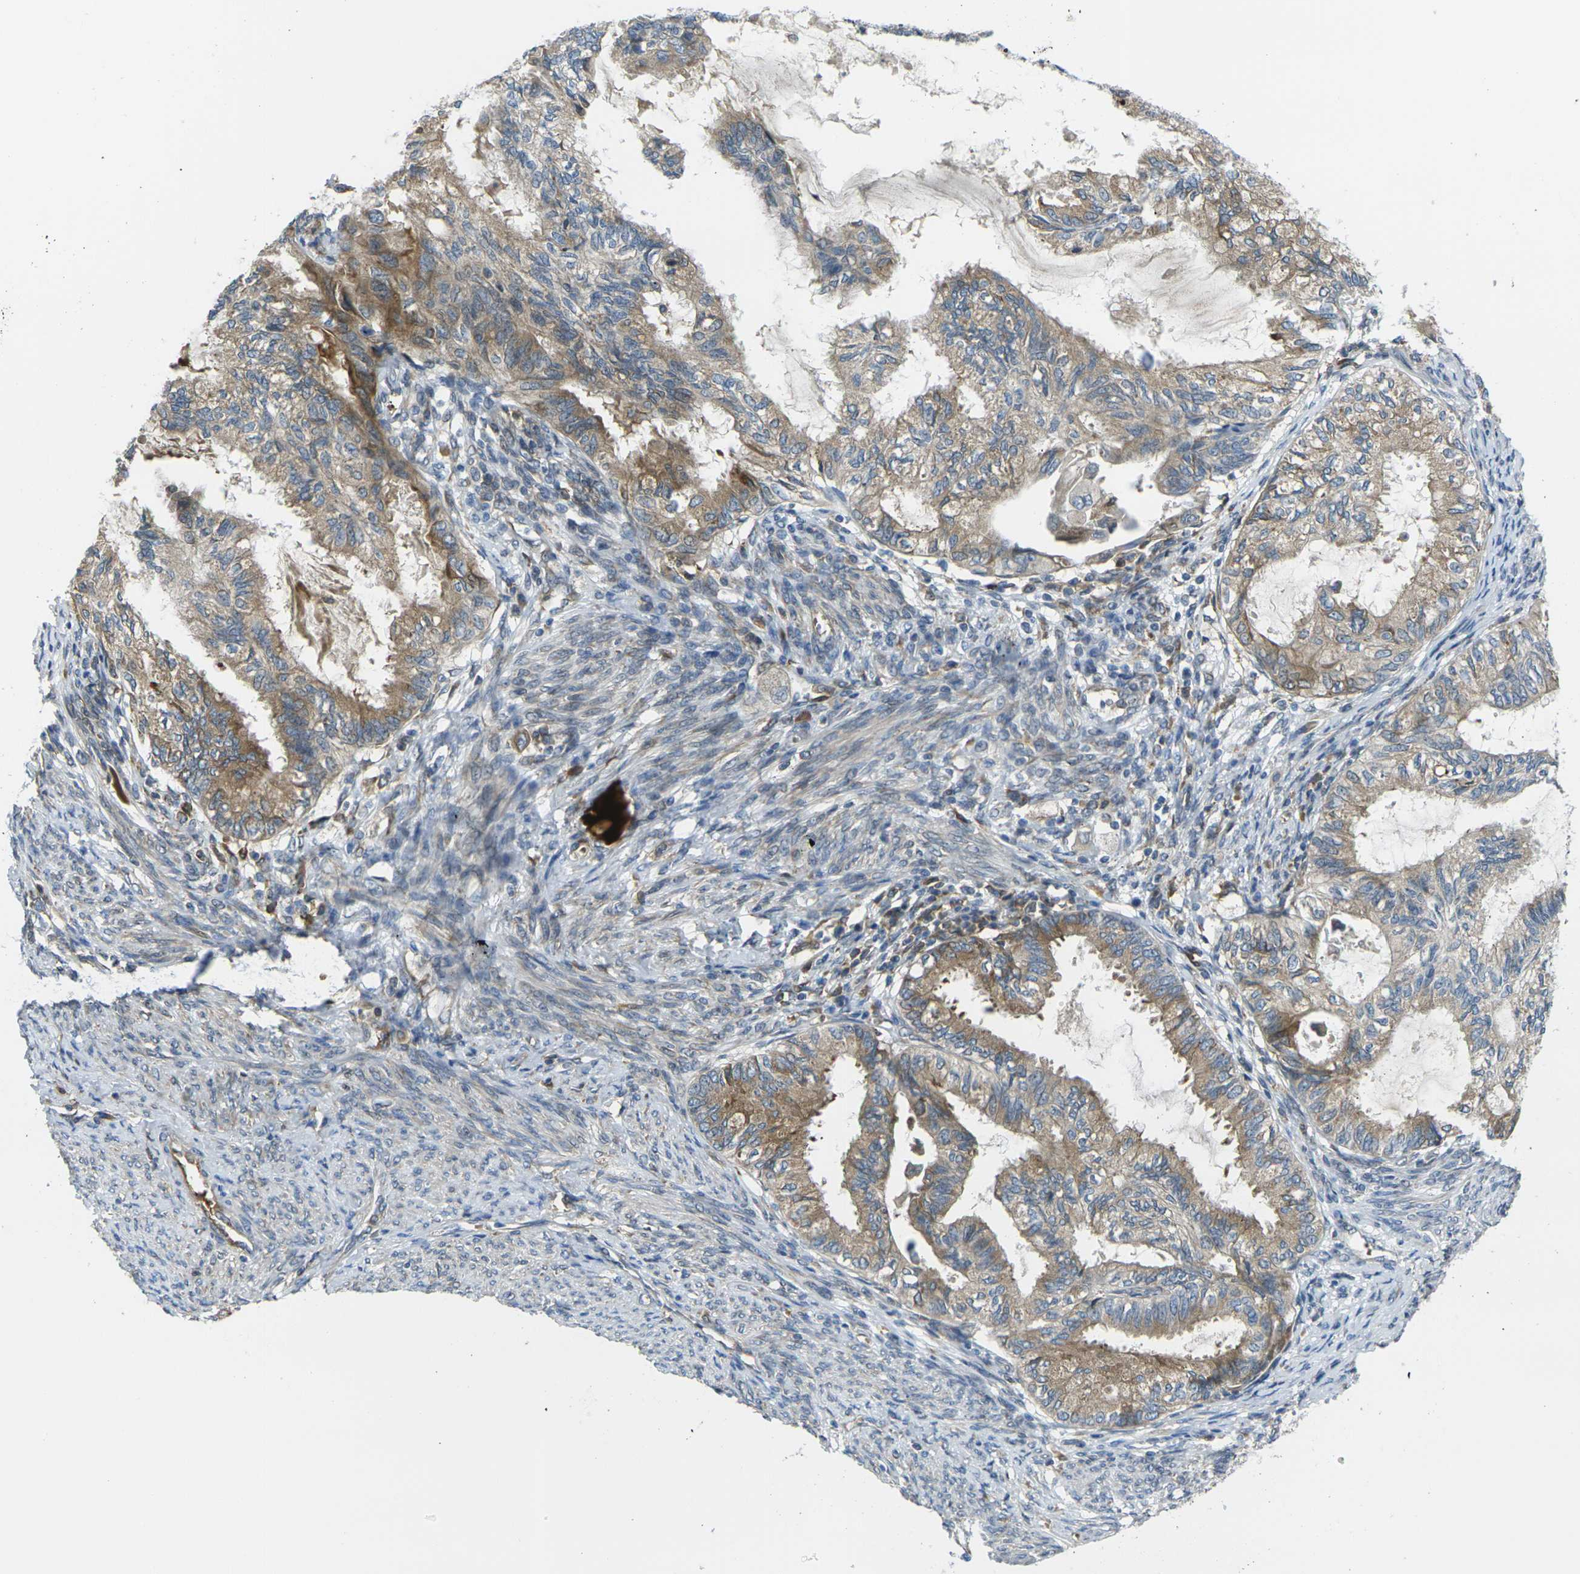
{"staining": {"intensity": "moderate", "quantity": ">75%", "location": "cytoplasmic/membranous"}, "tissue": "cervical cancer", "cell_type": "Tumor cells", "image_type": "cancer", "snomed": [{"axis": "morphology", "description": "Normal tissue, NOS"}, {"axis": "morphology", "description": "Adenocarcinoma, NOS"}, {"axis": "topography", "description": "Cervix"}, {"axis": "topography", "description": "Endometrium"}], "caption": "Human cervical cancer (adenocarcinoma) stained for a protein (brown) exhibits moderate cytoplasmic/membranous positive expression in about >75% of tumor cells.", "gene": "FZD1", "patient": {"sex": "female", "age": 86}}